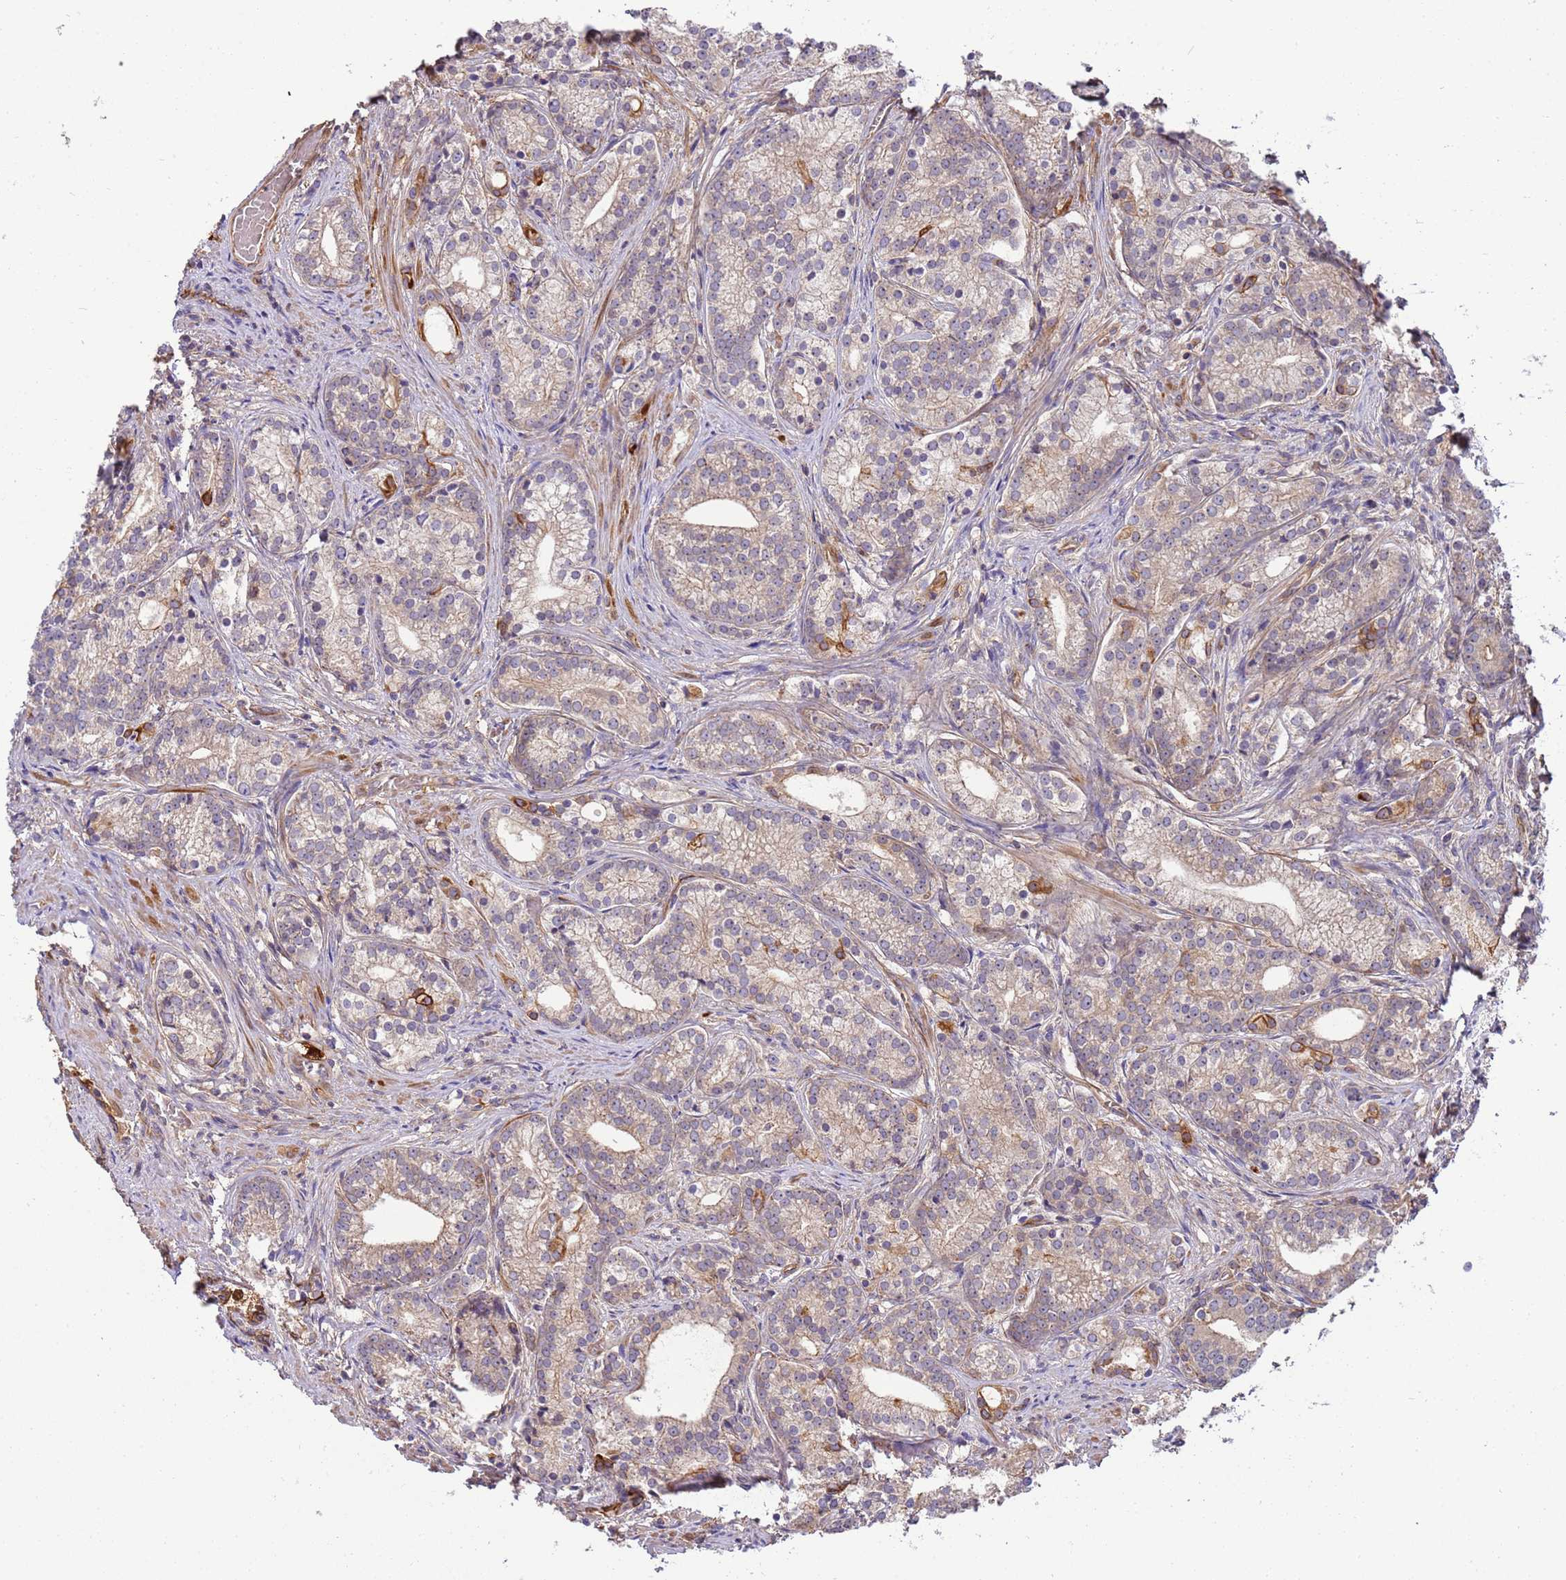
{"staining": {"intensity": "weak", "quantity": "<25%", "location": "cytoplasmic/membranous"}, "tissue": "prostate cancer", "cell_type": "Tumor cells", "image_type": "cancer", "snomed": [{"axis": "morphology", "description": "Adenocarcinoma, Low grade"}, {"axis": "topography", "description": "Prostate"}], "caption": "Immunohistochemistry (IHC) photomicrograph of low-grade adenocarcinoma (prostate) stained for a protein (brown), which reveals no staining in tumor cells.", "gene": "SMCO3", "patient": {"sex": "male", "age": 71}}